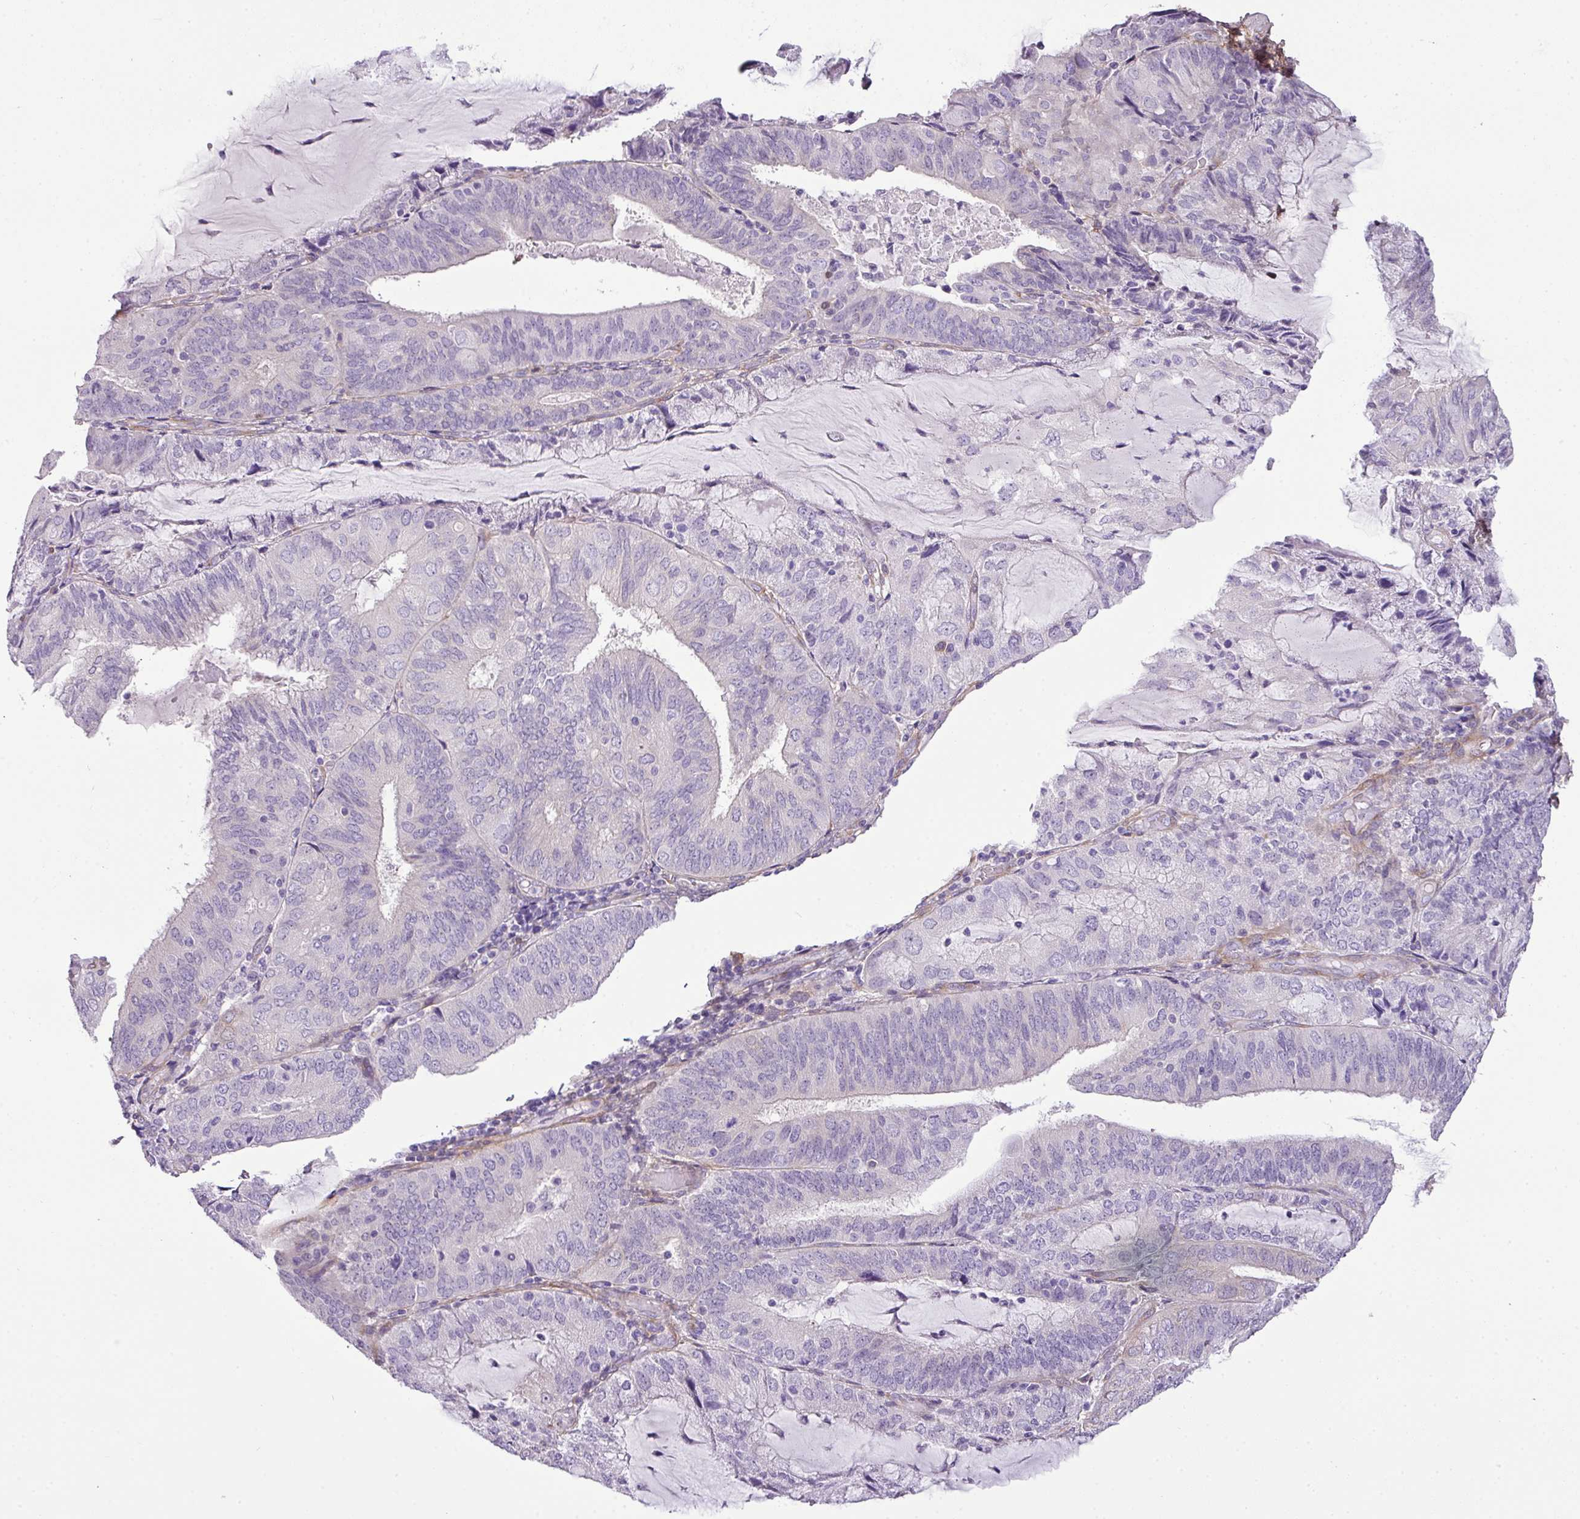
{"staining": {"intensity": "negative", "quantity": "none", "location": "none"}, "tissue": "endometrial cancer", "cell_type": "Tumor cells", "image_type": "cancer", "snomed": [{"axis": "morphology", "description": "Adenocarcinoma, NOS"}, {"axis": "topography", "description": "Endometrium"}], "caption": "IHC micrograph of human endometrial cancer (adenocarcinoma) stained for a protein (brown), which shows no staining in tumor cells.", "gene": "PARD6G", "patient": {"sex": "female", "age": 81}}